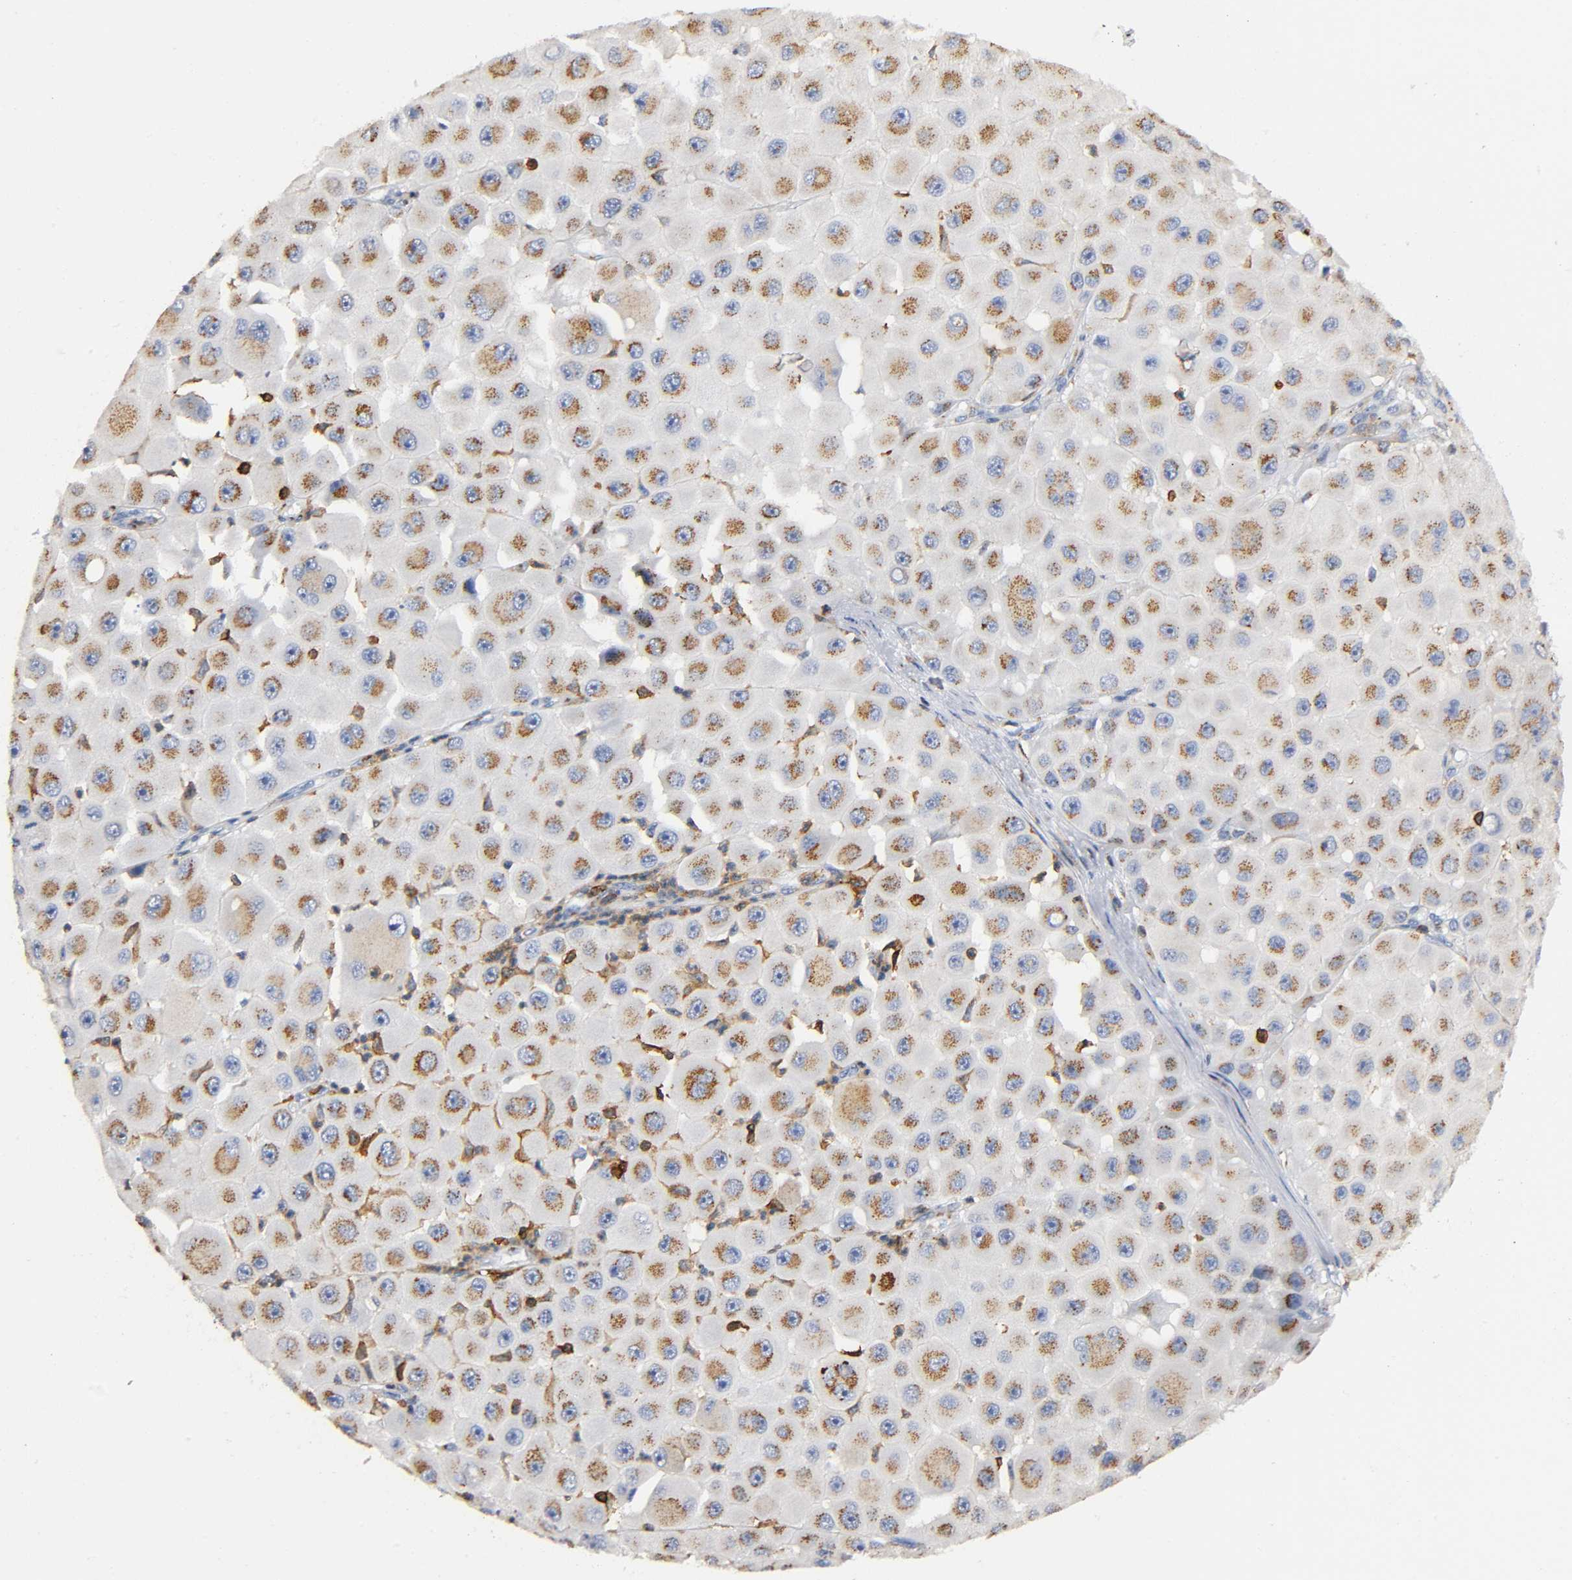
{"staining": {"intensity": "moderate", "quantity": ">75%", "location": "cytoplasmic/membranous"}, "tissue": "melanoma", "cell_type": "Tumor cells", "image_type": "cancer", "snomed": [{"axis": "morphology", "description": "Malignant melanoma, NOS"}, {"axis": "topography", "description": "Skin"}], "caption": "IHC (DAB) staining of malignant melanoma exhibits moderate cytoplasmic/membranous protein positivity in approximately >75% of tumor cells.", "gene": "CAPN10", "patient": {"sex": "female", "age": 81}}